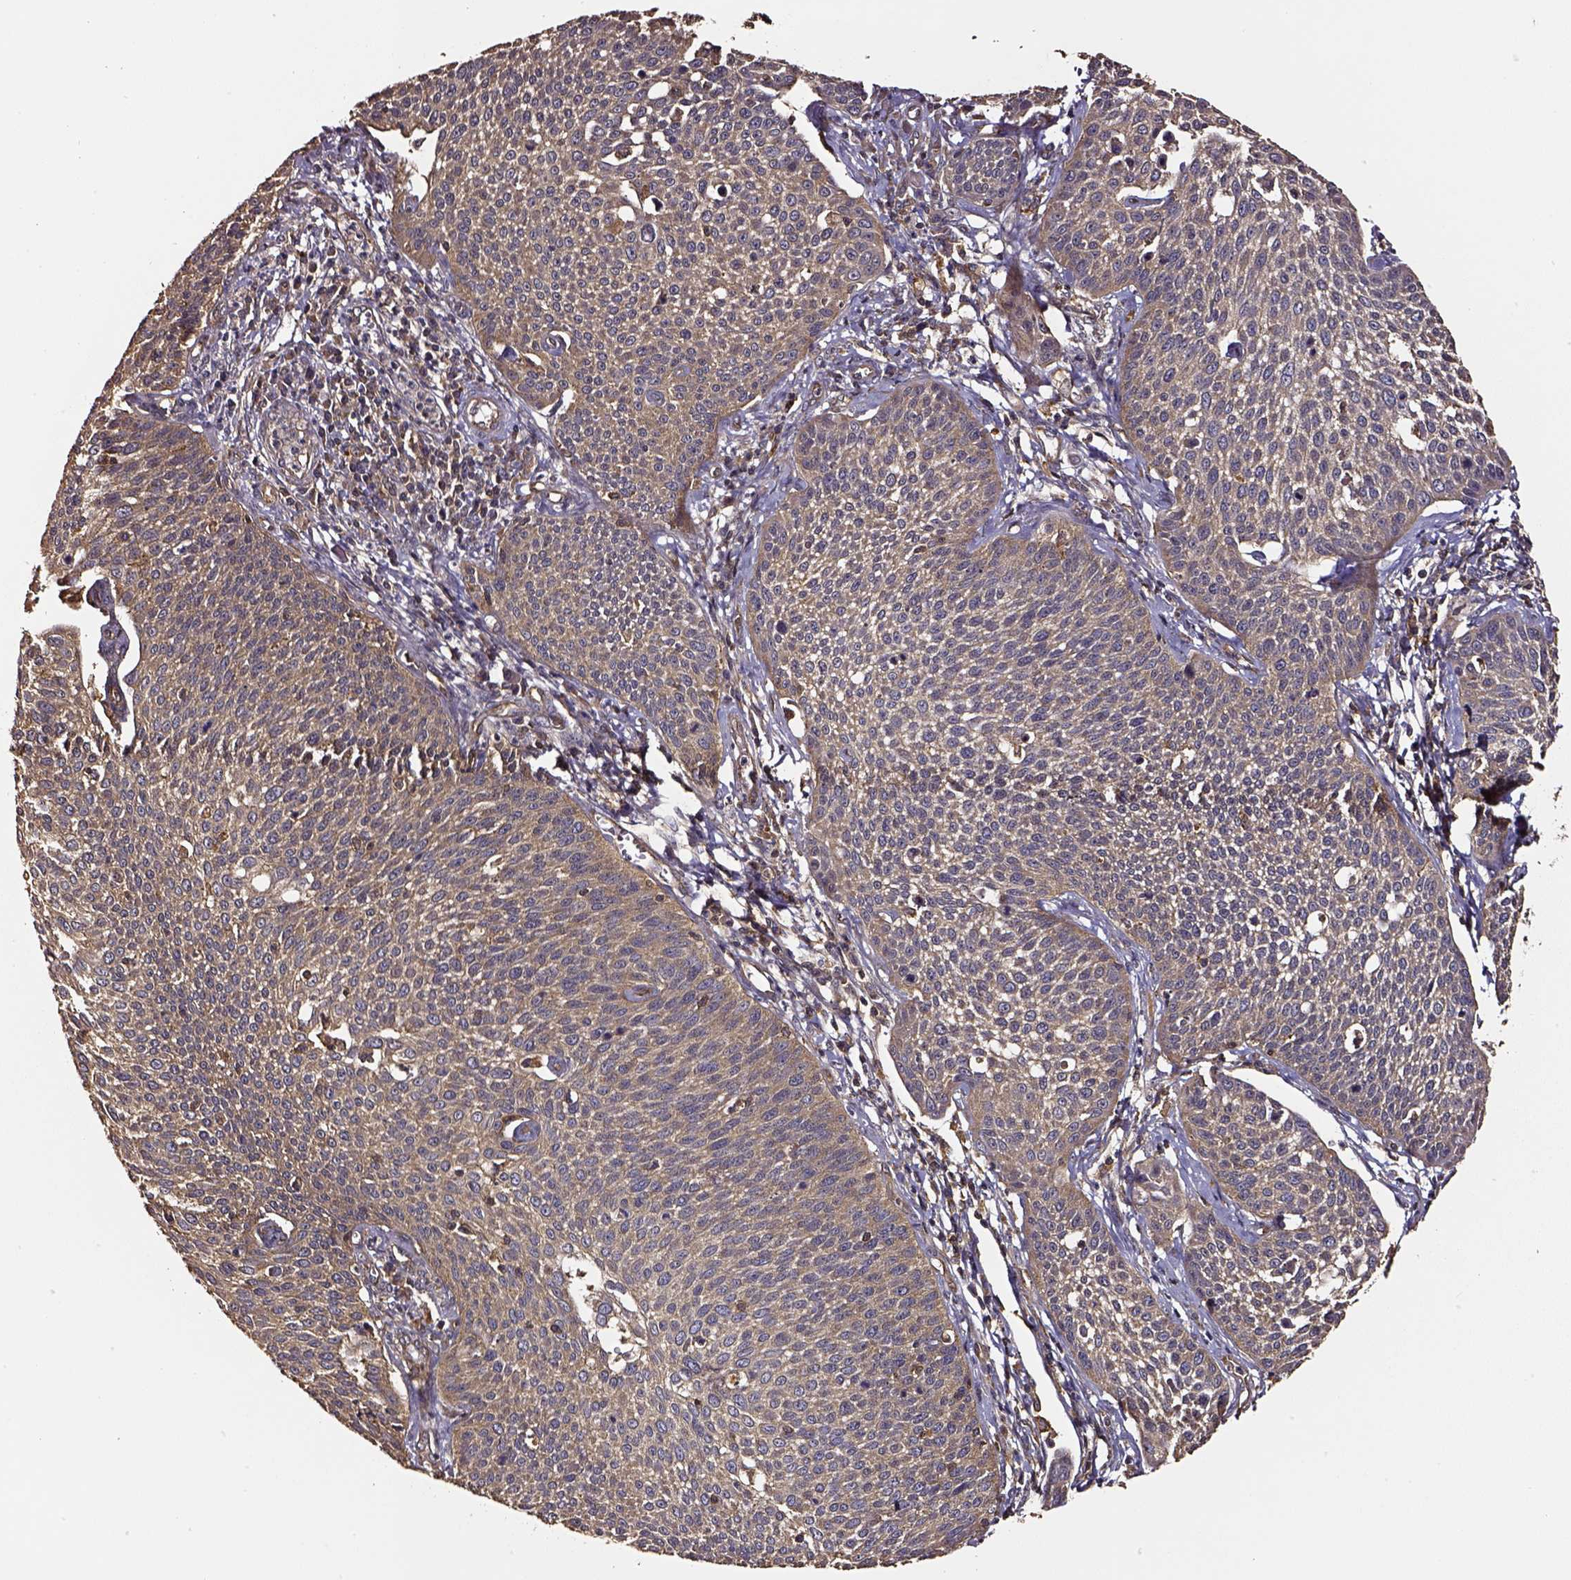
{"staining": {"intensity": "moderate", "quantity": ">75%", "location": "cytoplasmic/membranous"}, "tissue": "cervical cancer", "cell_type": "Tumor cells", "image_type": "cancer", "snomed": [{"axis": "morphology", "description": "Squamous cell carcinoma, NOS"}, {"axis": "topography", "description": "Cervix"}], "caption": "This is an image of immunohistochemistry staining of cervical cancer (squamous cell carcinoma), which shows moderate positivity in the cytoplasmic/membranous of tumor cells.", "gene": "RASSF5", "patient": {"sex": "female", "age": 34}}